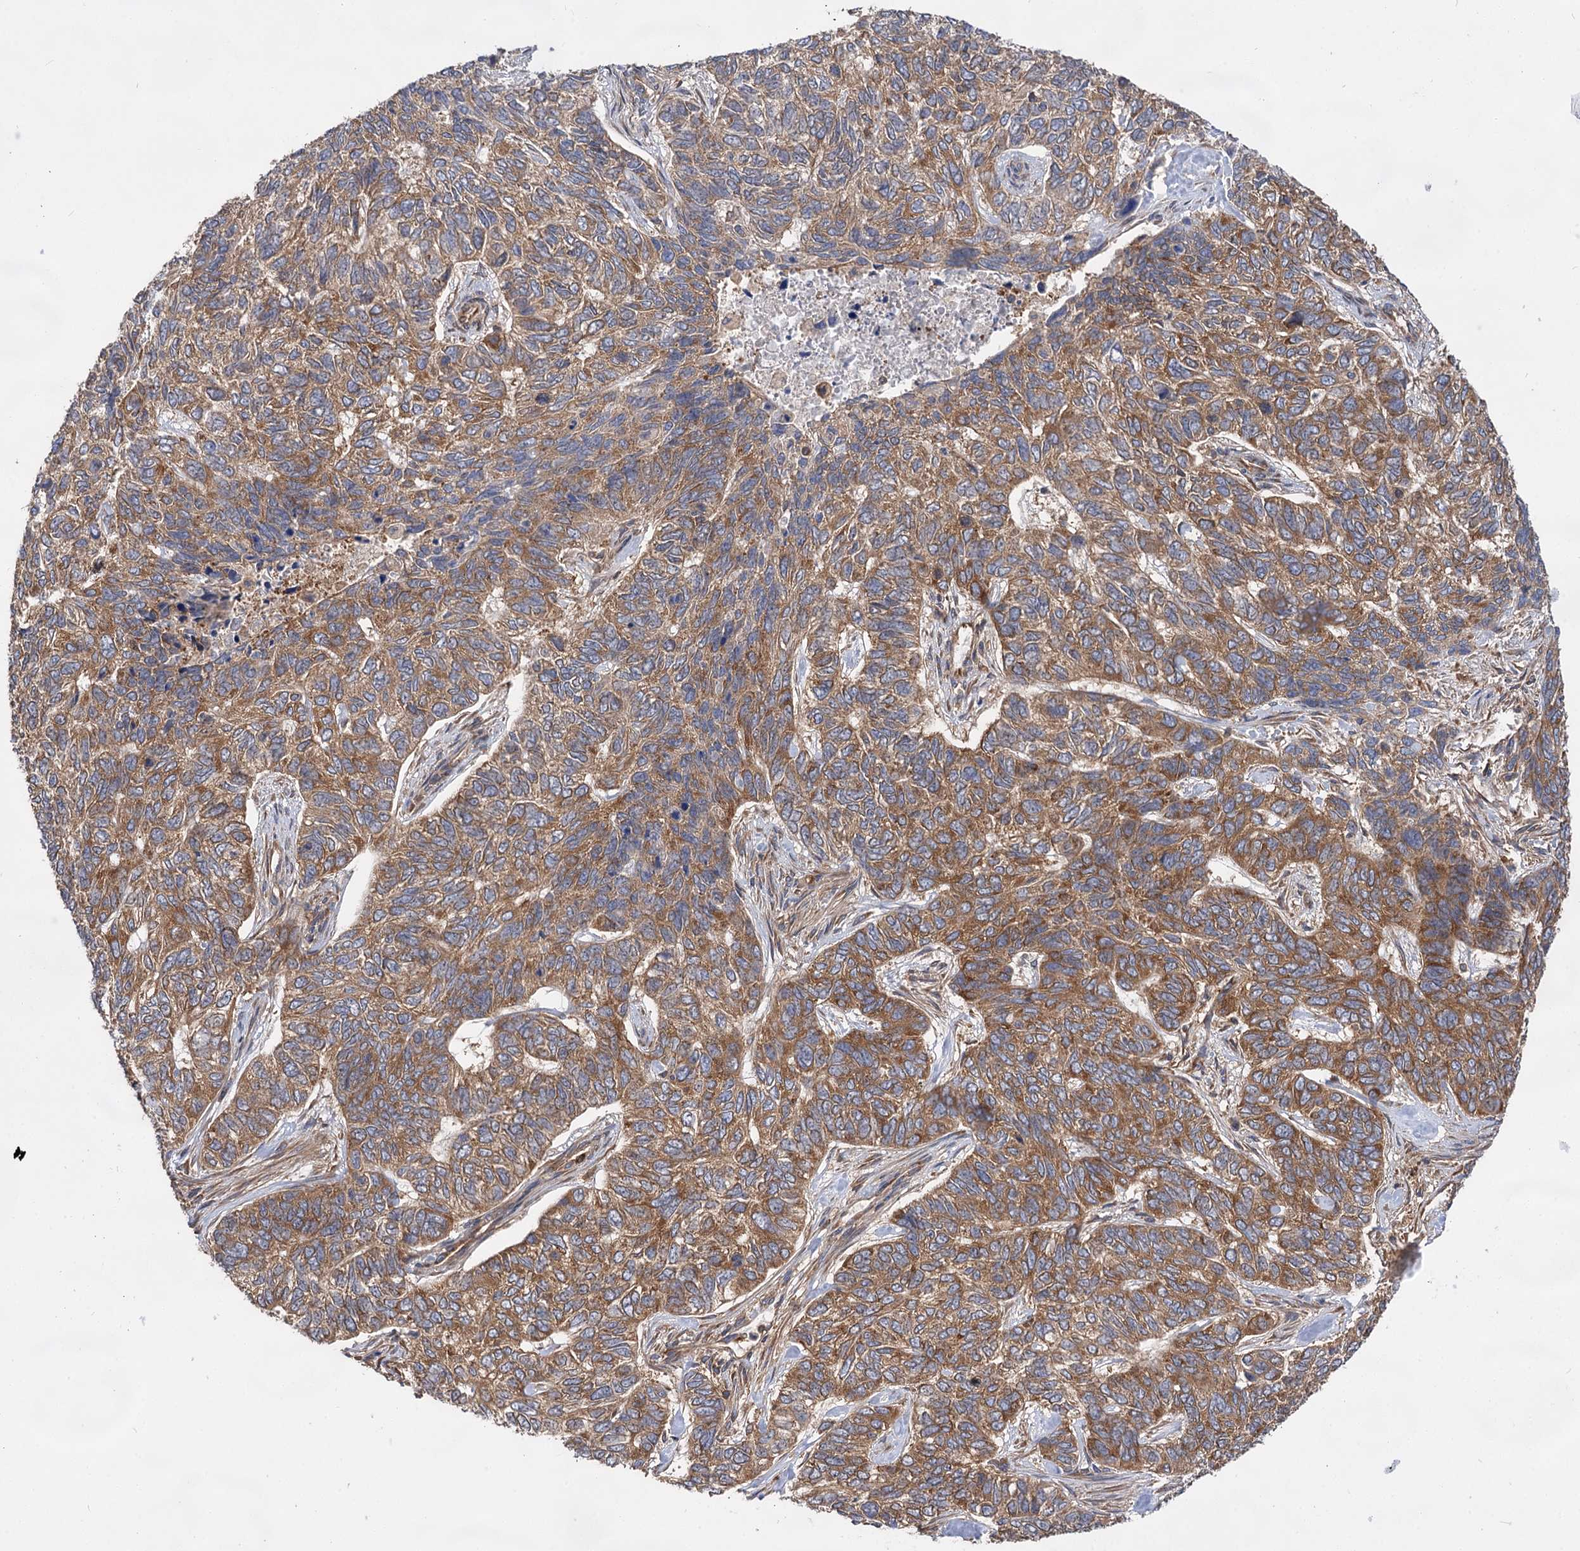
{"staining": {"intensity": "moderate", "quantity": ">75%", "location": "cytoplasmic/membranous"}, "tissue": "skin cancer", "cell_type": "Tumor cells", "image_type": "cancer", "snomed": [{"axis": "morphology", "description": "Basal cell carcinoma"}, {"axis": "topography", "description": "Skin"}], "caption": "Protein staining exhibits moderate cytoplasmic/membranous staining in approximately >75% of tumor cells in skin cancer (basal cell carcinoma). The protein is stained brown, and the nuclei are stained in blue (DAB IHC with brightfield microscopy, high magnification).", "gene": "PACS1", "patient": {"sex": "female", "age": 65}}